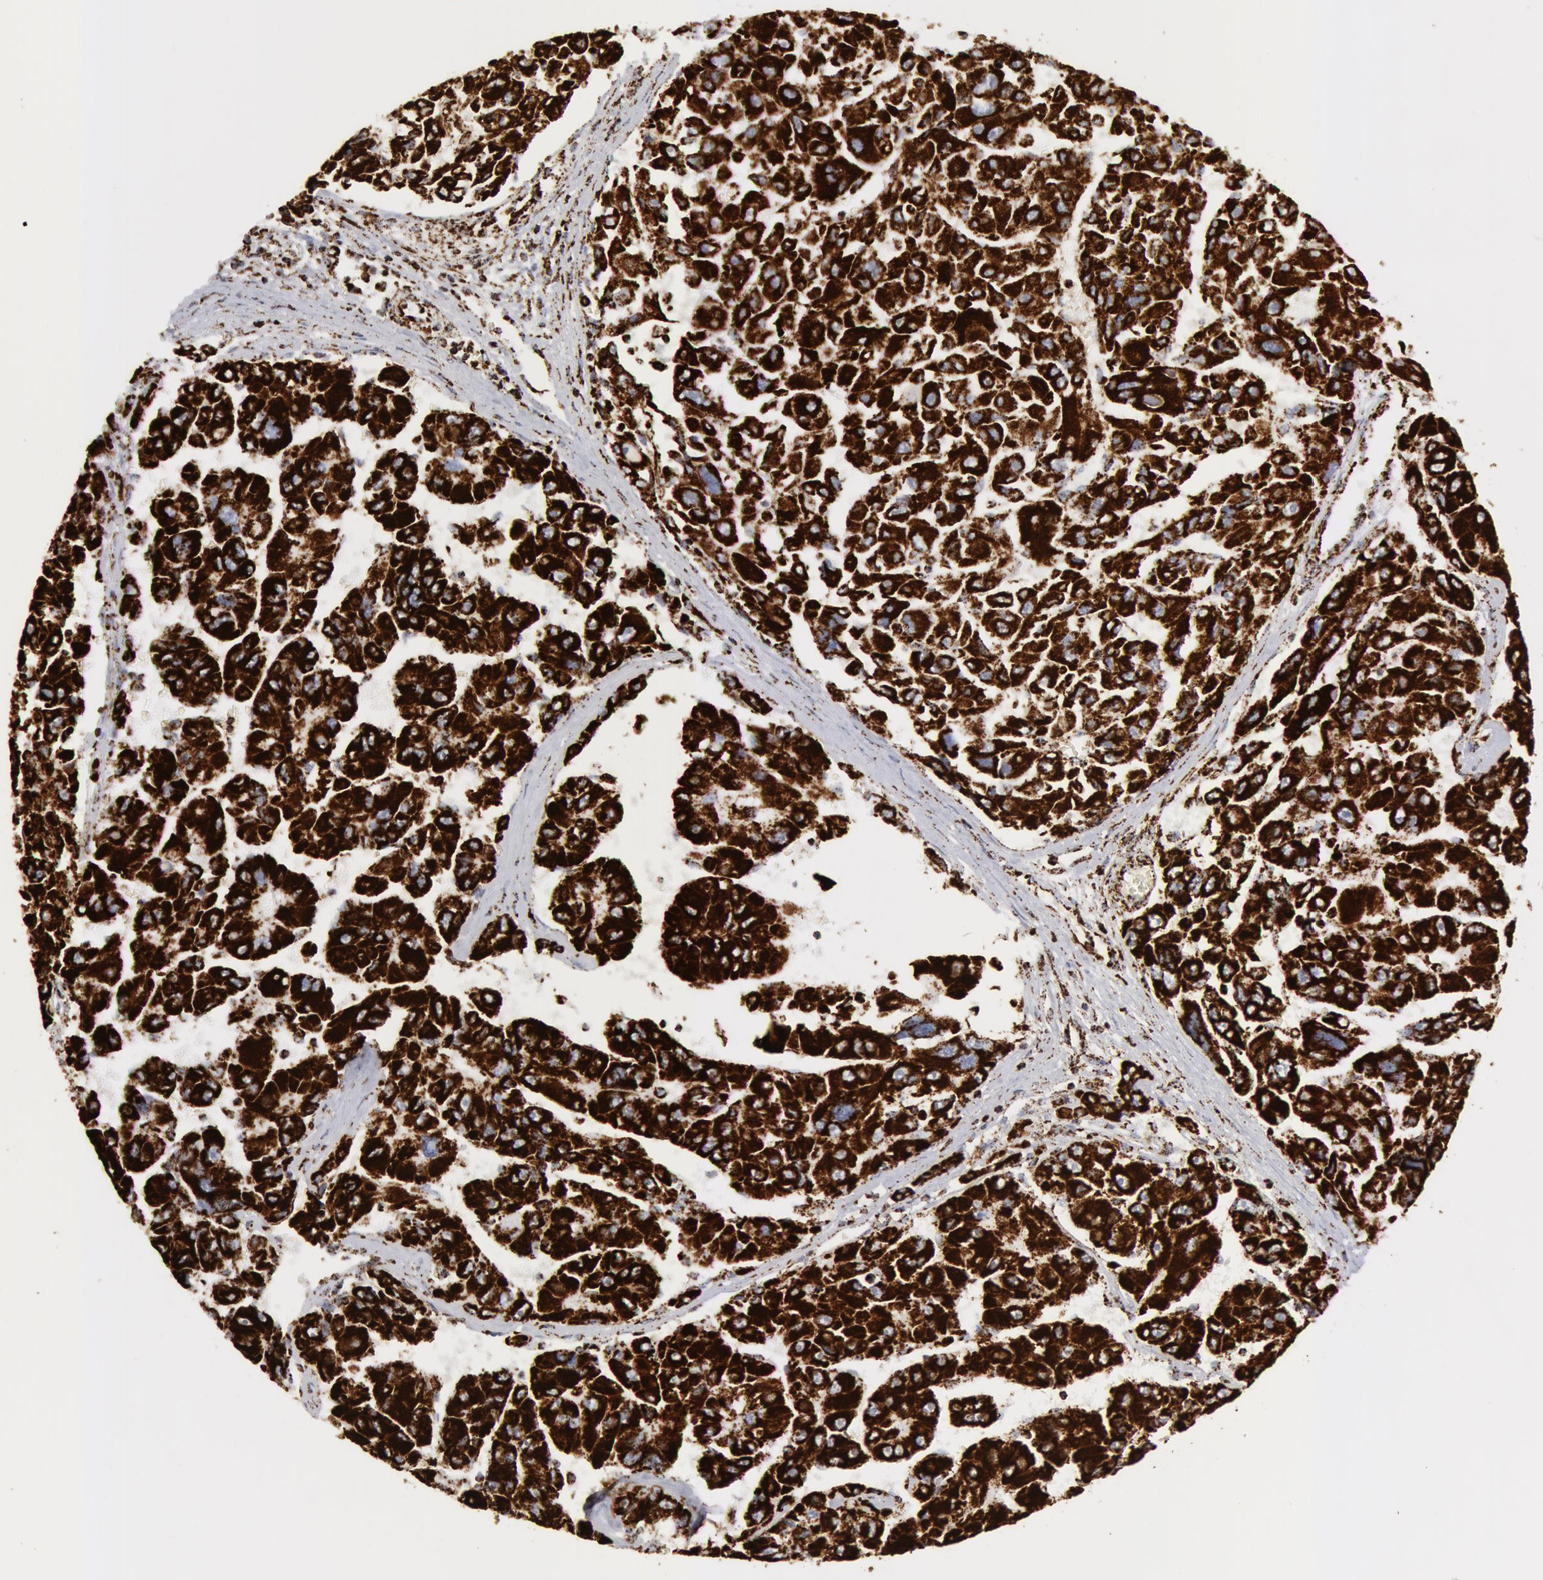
{"staining": {"intensity": "strong", "quantity": ">75%", "location": "cytoplasmic/membranous"}, "tissue": "liver cancer", "cell_type": "Tumor cells", "image_type": "cancer", "snomed": [{"axis": "morphology", "description": "Carcinoma, Hepatocellular, NOS"}, {"axis": "topography", "description": "Liver"}], "caption": "Tumor cells reveal high levels of strong cytoplasmic/membranous staining in approximately >75% of cells in human liver hepatocellular carcinoma. The staining was performed using DAB, with brown indicating positive protein expression. Nuclei are stained blue with hematoxylin.", "gene": "ATP5F1B", "patient": {"sex": "male", "age": 64}}